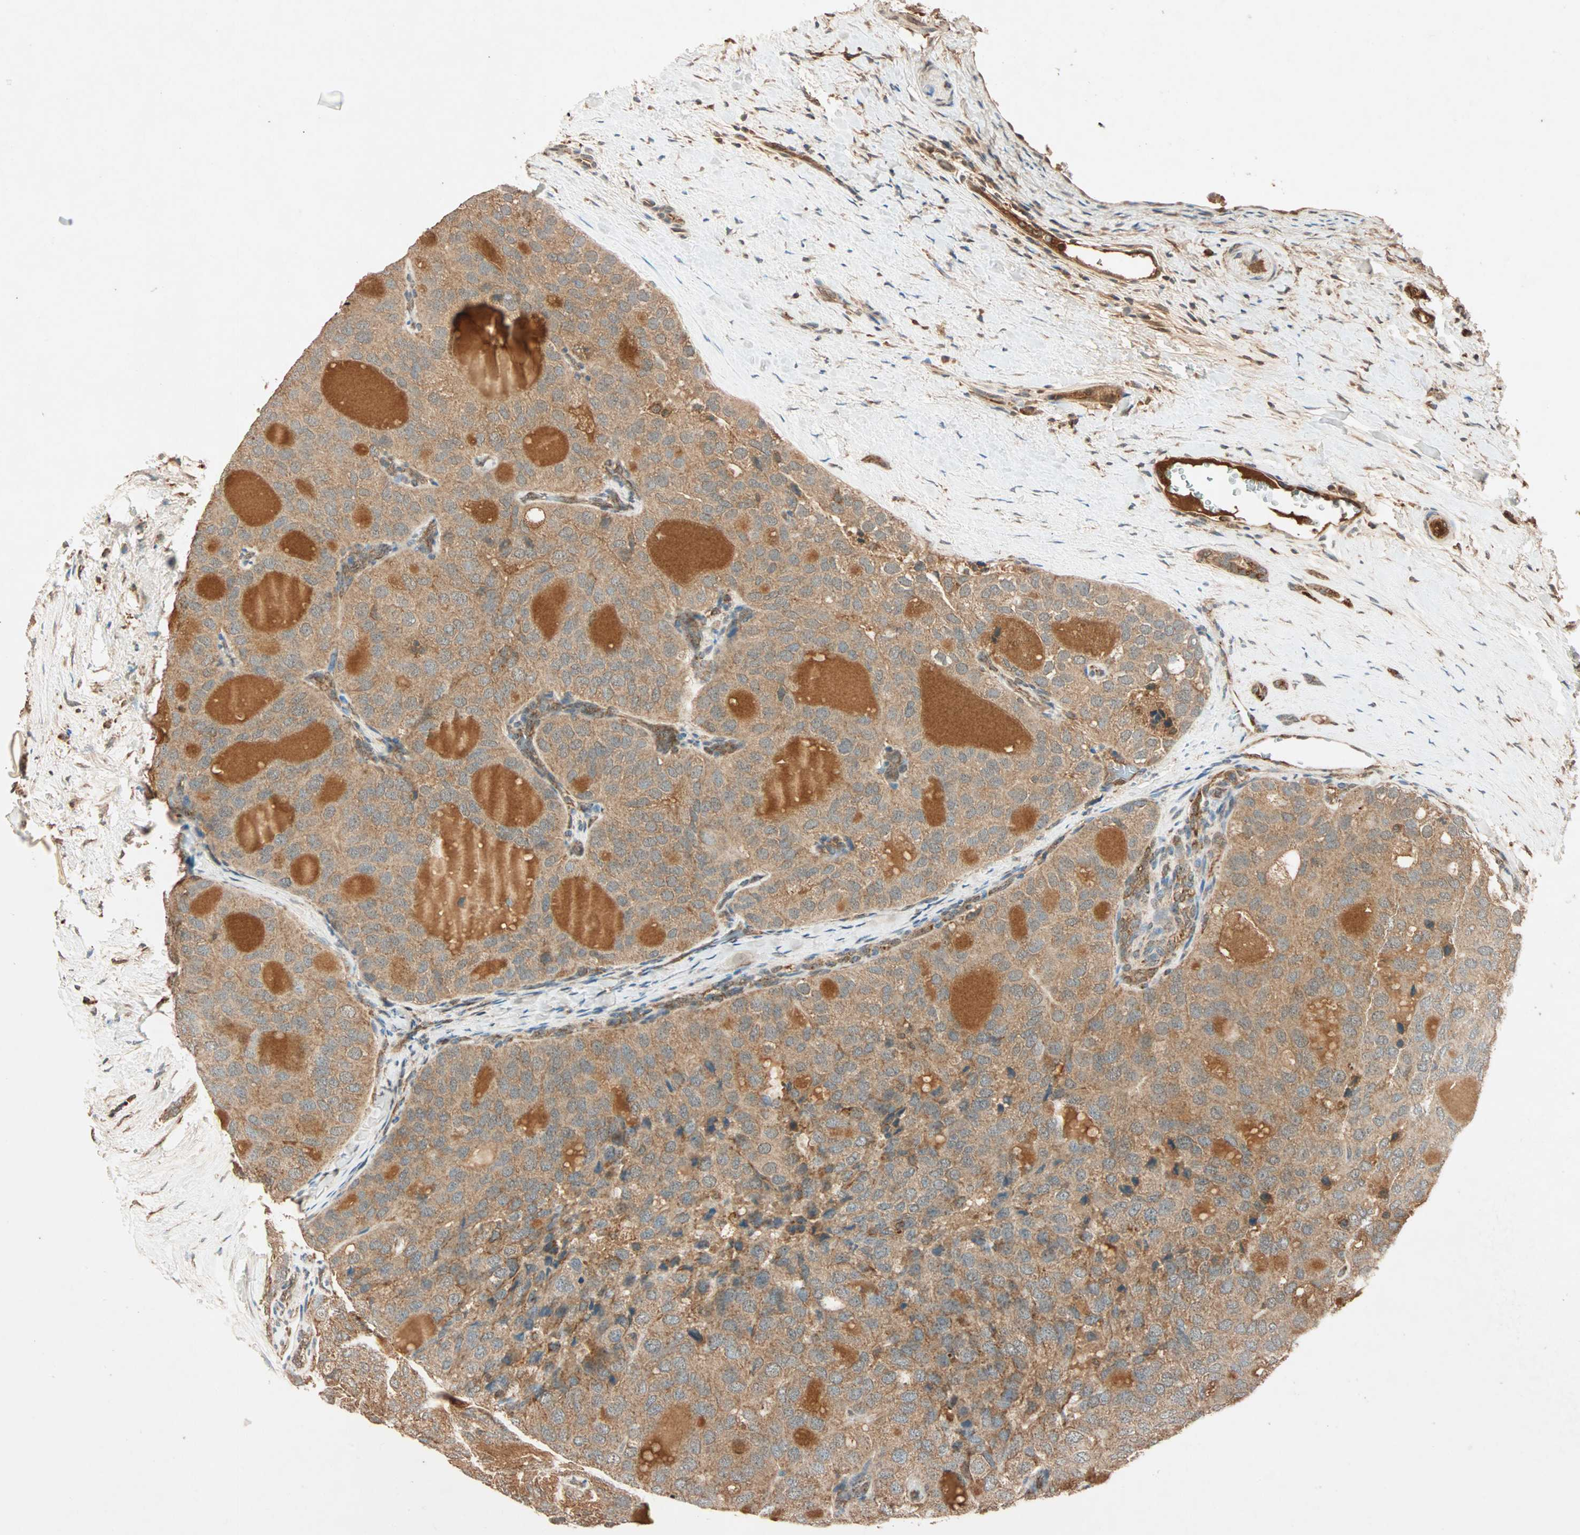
{"staining": {"intensity": "strong", "quantity": ">75%", "location": "cytoplasmic/membranous"}, "tissue": "thyroid cancer", "cell_type": "Tumor cells", "image_type": "cancer", "snomed": [{"axis": "morphology", "description": "Follicular adenoma carcinoma, NOS"}, {"axis": "topography", "description": "Thyroid gland"}], "caption": "Follicular adenoma carcinoma (thyroid) tissue reveals strong cytoplasmic/membranous expression in approximately >75% of tumor cells", "gene": "MAPK1", "patient": {"sex": "male", "age": 75}}